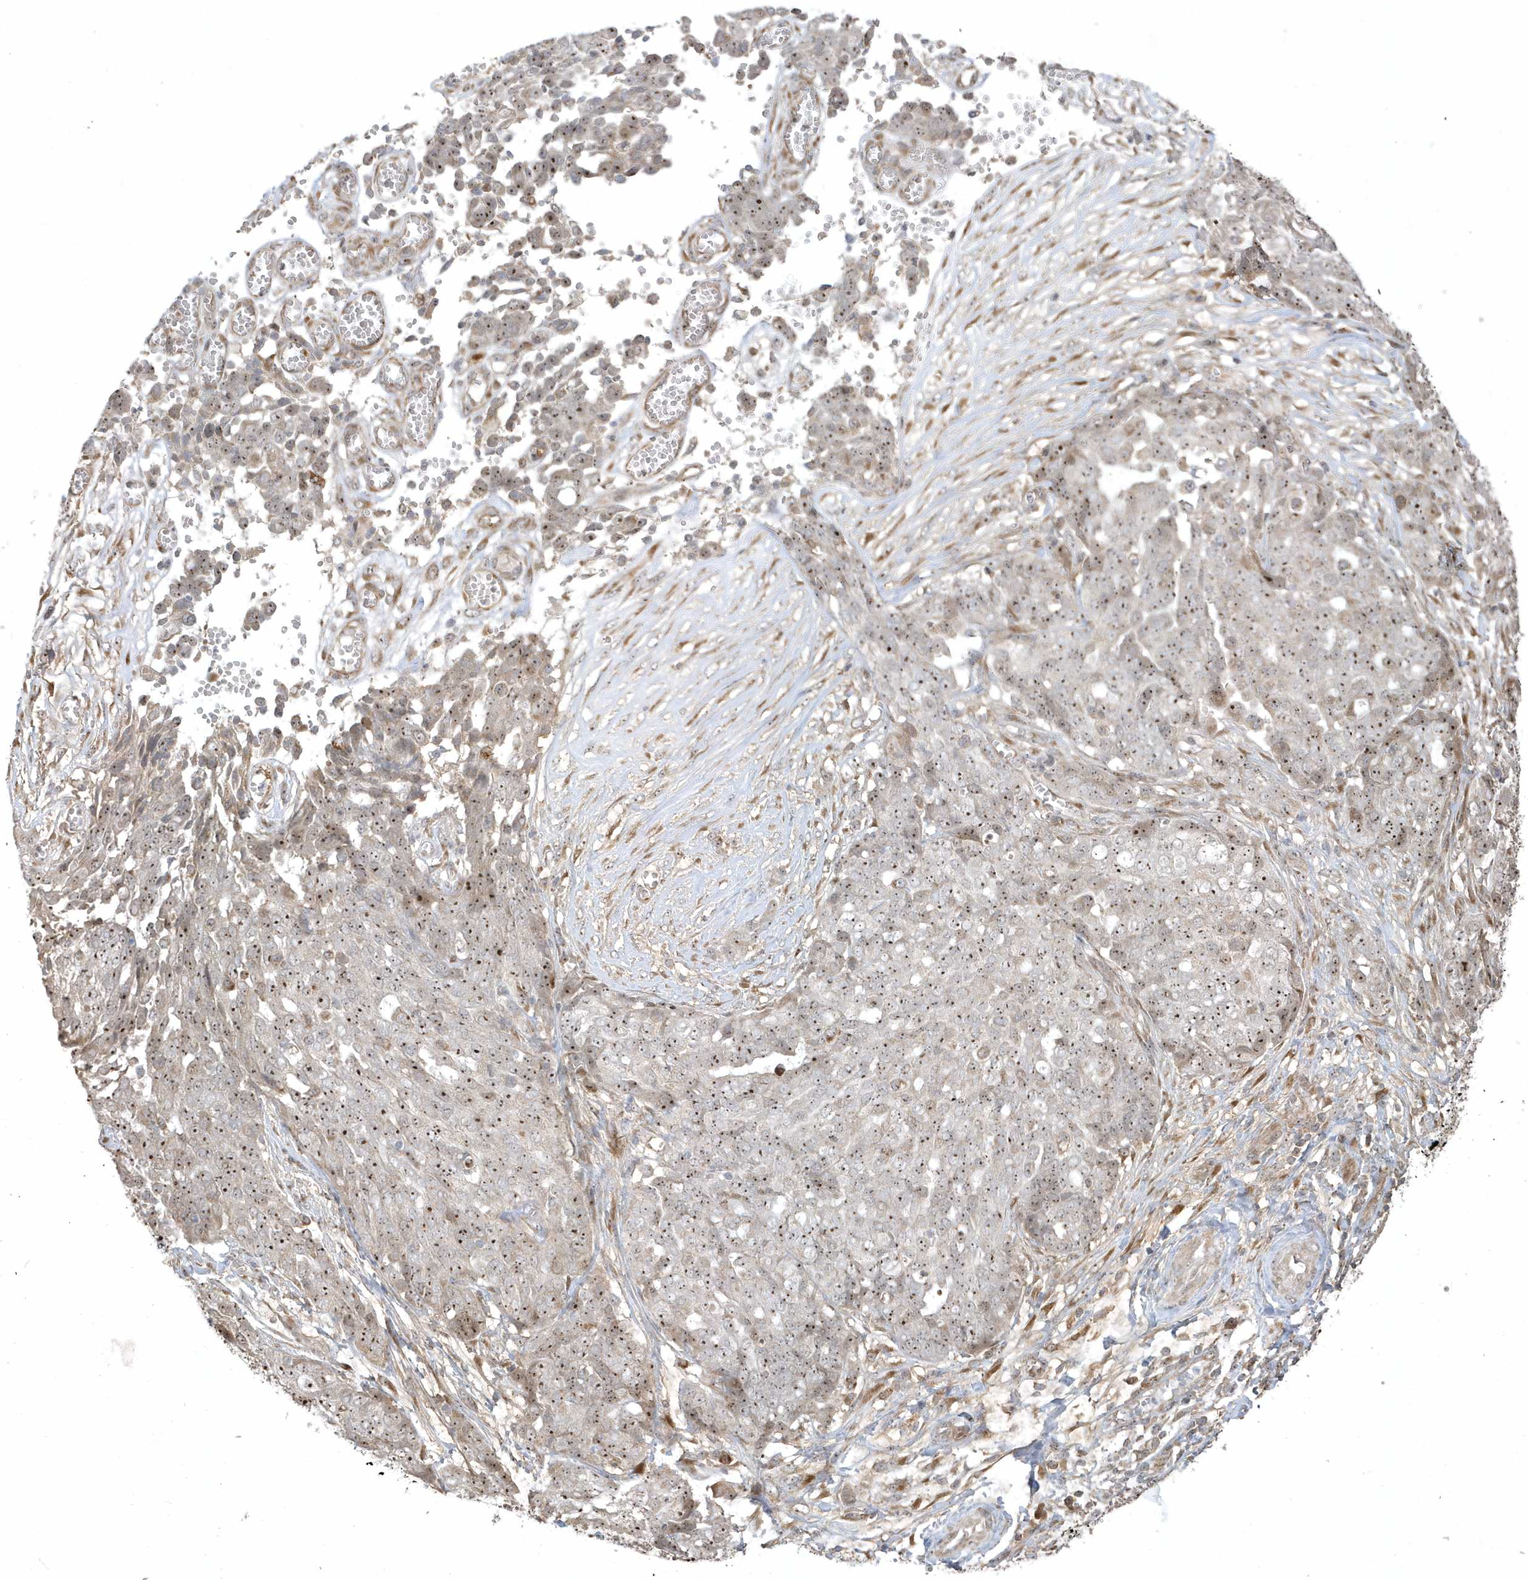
{"staining": {"intensity": "moderate", "quantity": "25%-75%", "location": "nuclear"}, "tissue": "ovarian cancer", "cell_type": "Tumor cells", "image_type": "cancer", "snomed": [{"axis": "morphology", "description": "Cystadenocarcinoma, serous, NOS"}, {"axis": "topography", "description": "Soft tissue"}, {"axis": "topography", "description": "Ovary"}], "caption": "A medium amount of moderate nuclear expression is seen in approximately 25%-75% of tumor cells in ovarian cancer (serous cystadenocarcinoma) tissue. (DAB IHC with brightfield microscopy, high magnification).", "gene": "ECM2", "patient": {"sex": "female", "age": 57}}